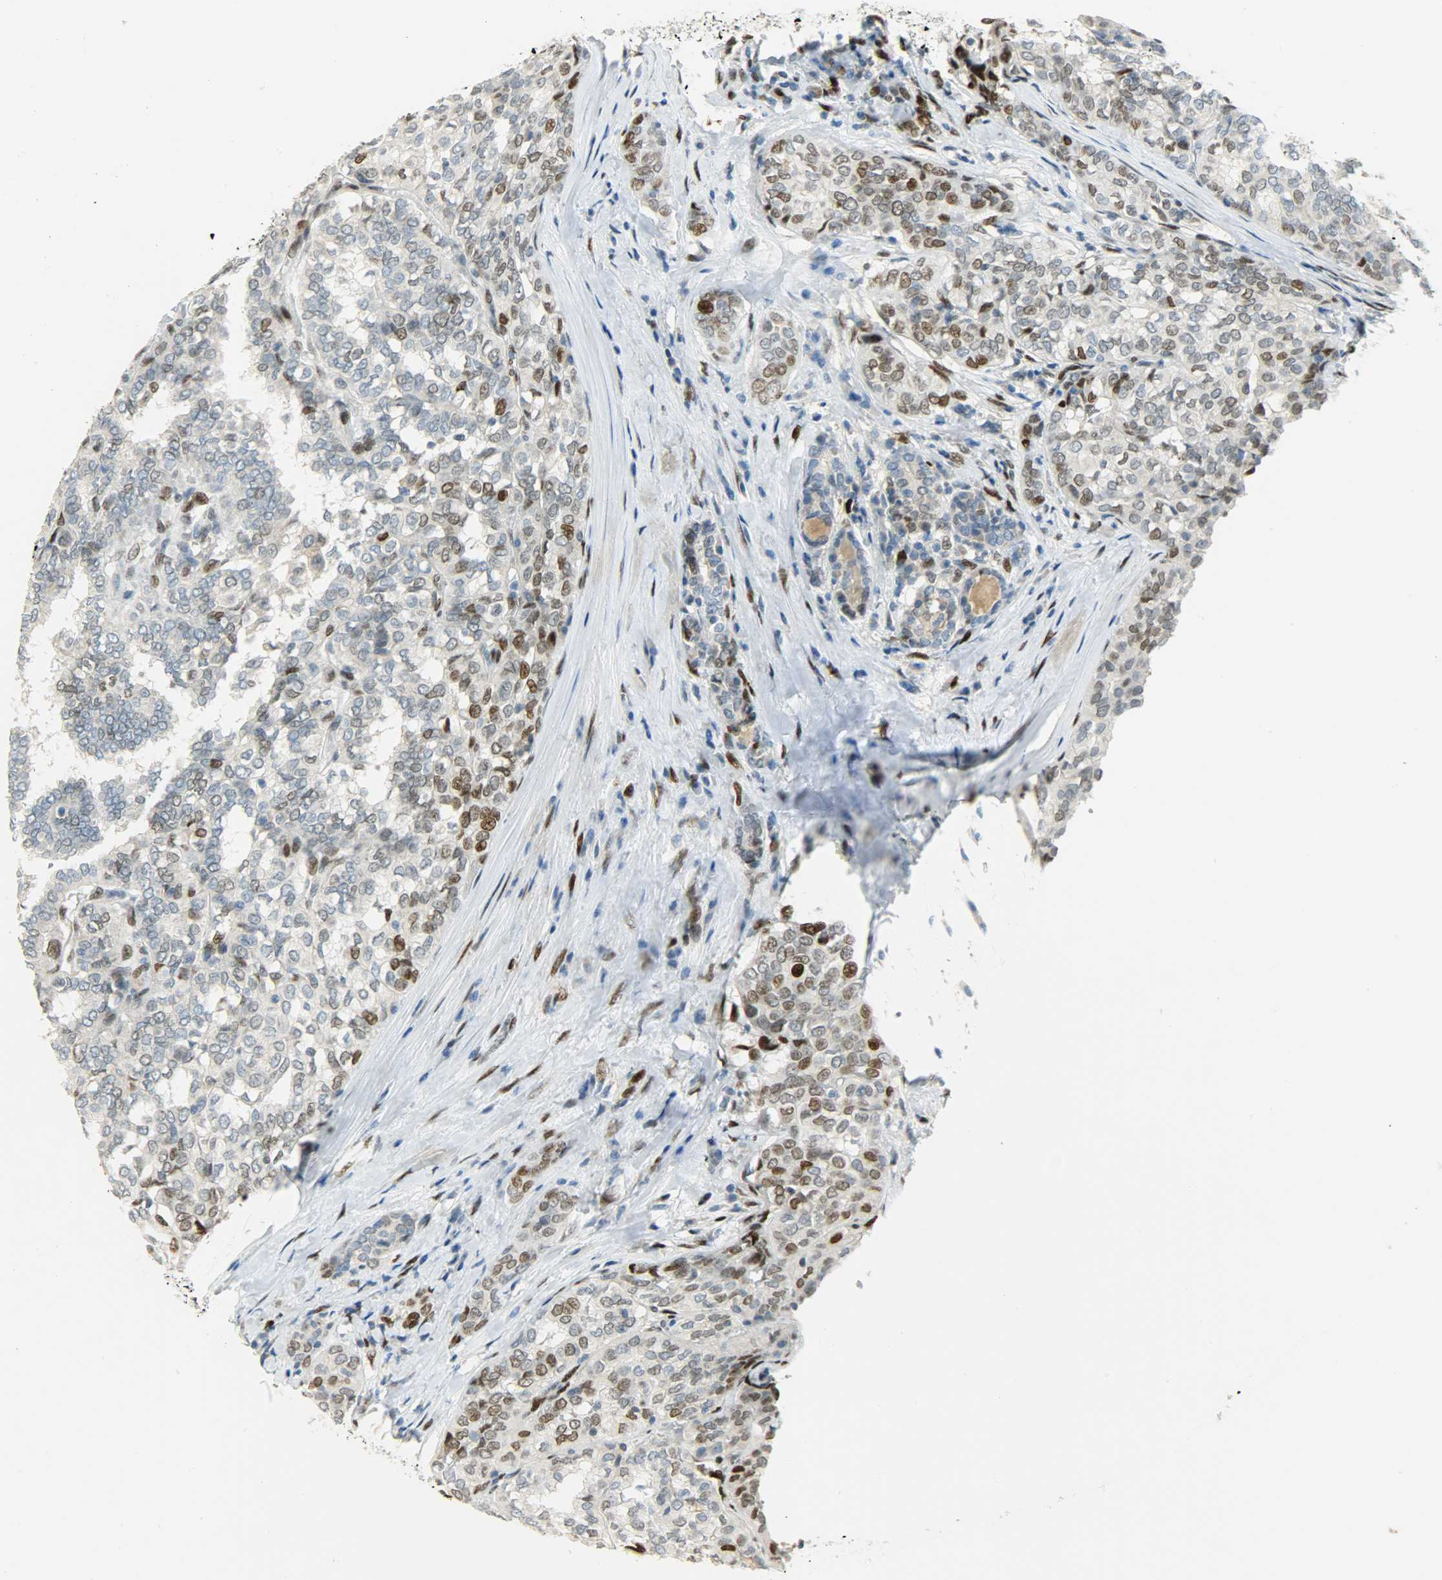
{"staining": {"intensity": "weak", "quantity": "<25%", "location": "nuclear"}, "tissue": "thyroid cancer", "cell_type": "Tumor cells", "image_type": "cancer", "snomed": [{"axis": "morphology", "description": "Papillary adenocarcinoma, NOS"}, {"axis": "topography", "description": "Thyroid gland"}], "caption": "Thyroid cancer was stained to show a protein in brown. There is no significant staining in tumor cells. (DAB (3,3'-diaminobenzidine) IHC with hematoxylin counter stain).", "gene": "JUNB", "patient": {"sex": "female", "age": 30}}